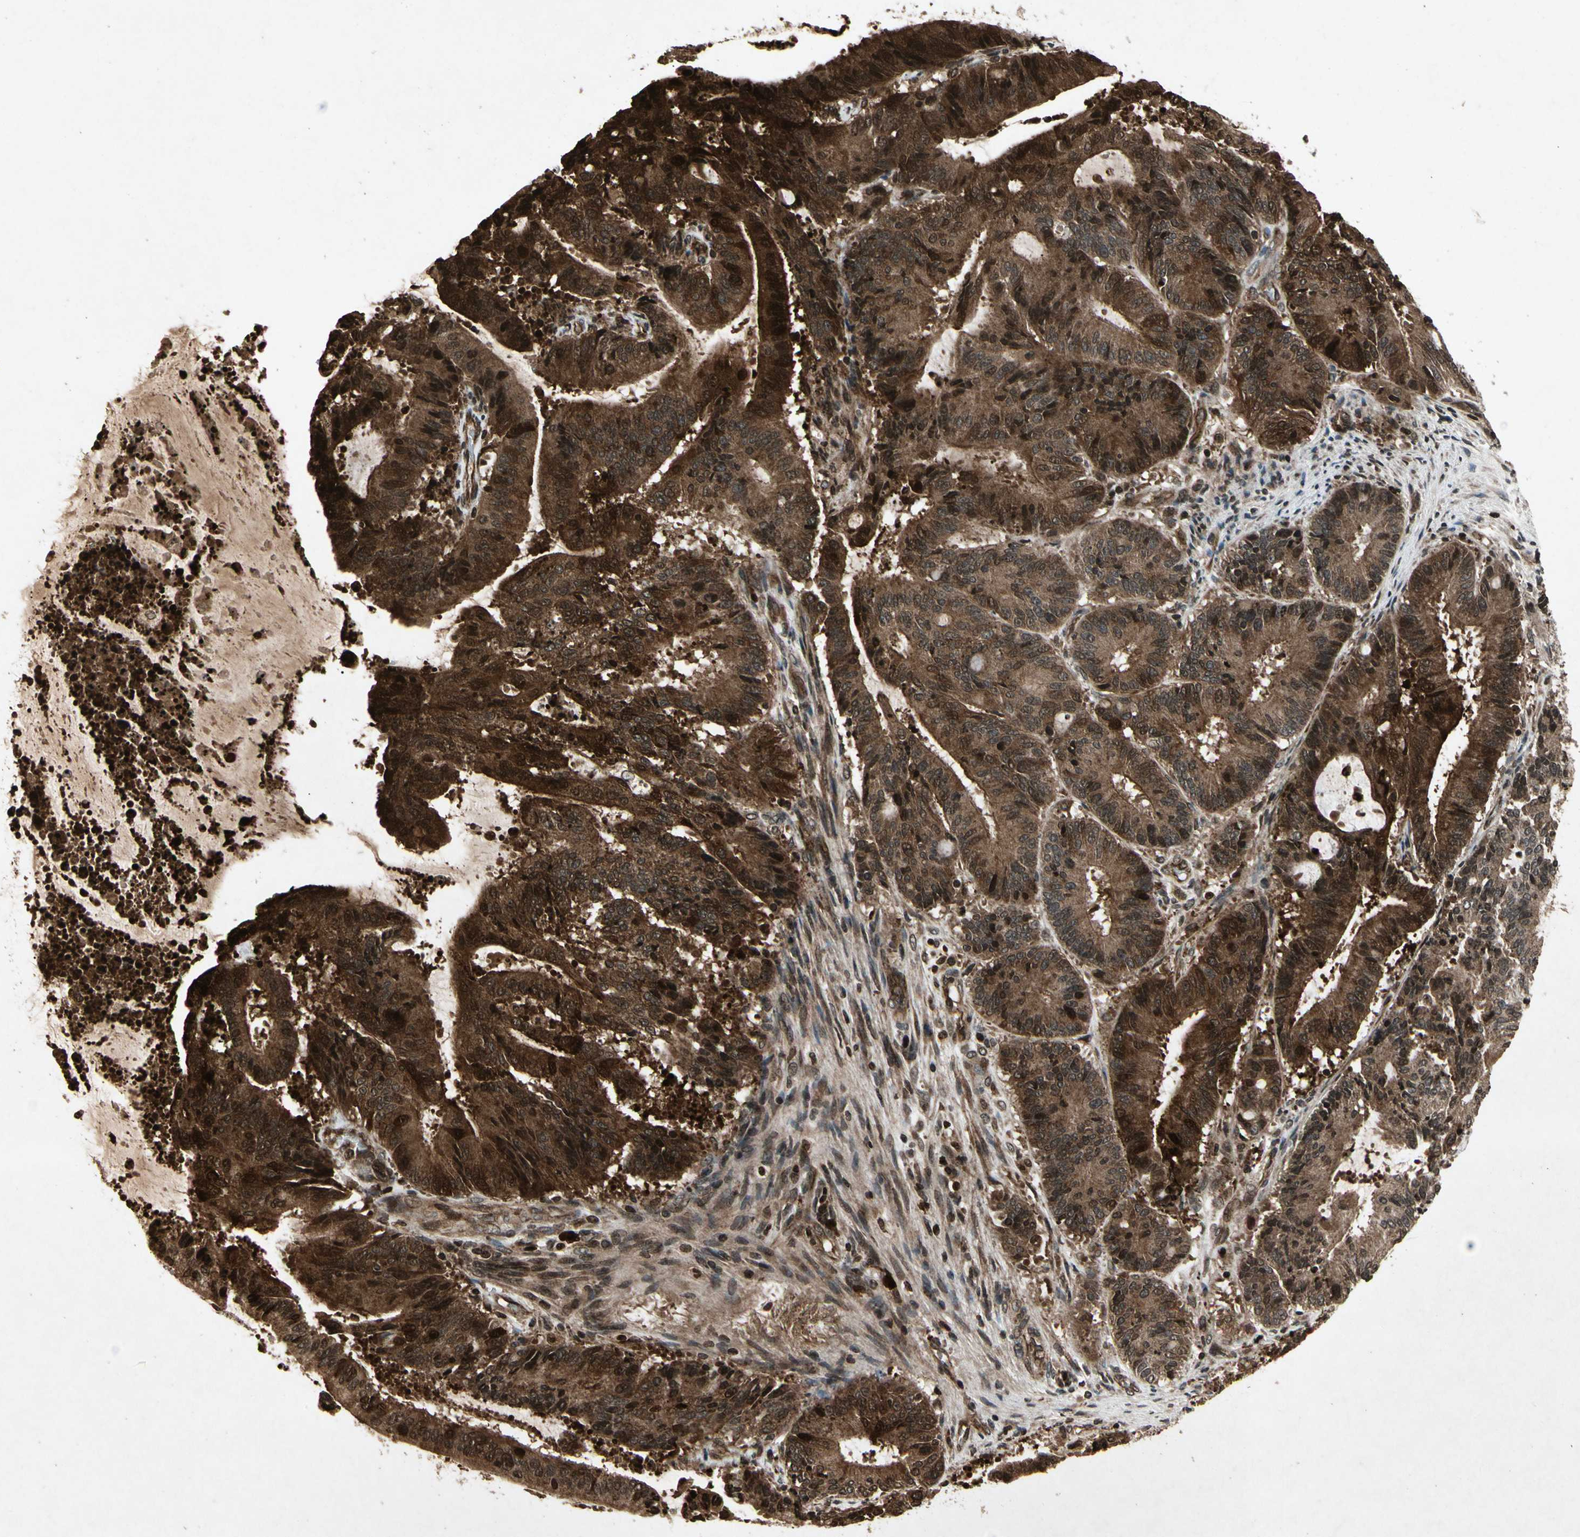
{"staining": {"intensity": "strong", "quantity": ">75%", "location": "cytoplasmic/membranous"}, "tissue": "liver cancer", "cell_type": "Tumor cells", "image_type": "cancer", "snomed": [{"axis": "morphology", "description": "Cholangiocarcinoma"}, {"axis": "topography", "description": "Liver"}], "caption": "A brown stain highlights strong cytoplasmic/membranous staining of a protein in liver cancer tumor cells.", "gene": "GLRX", "patient": {"sex": "female", "age": 73}}